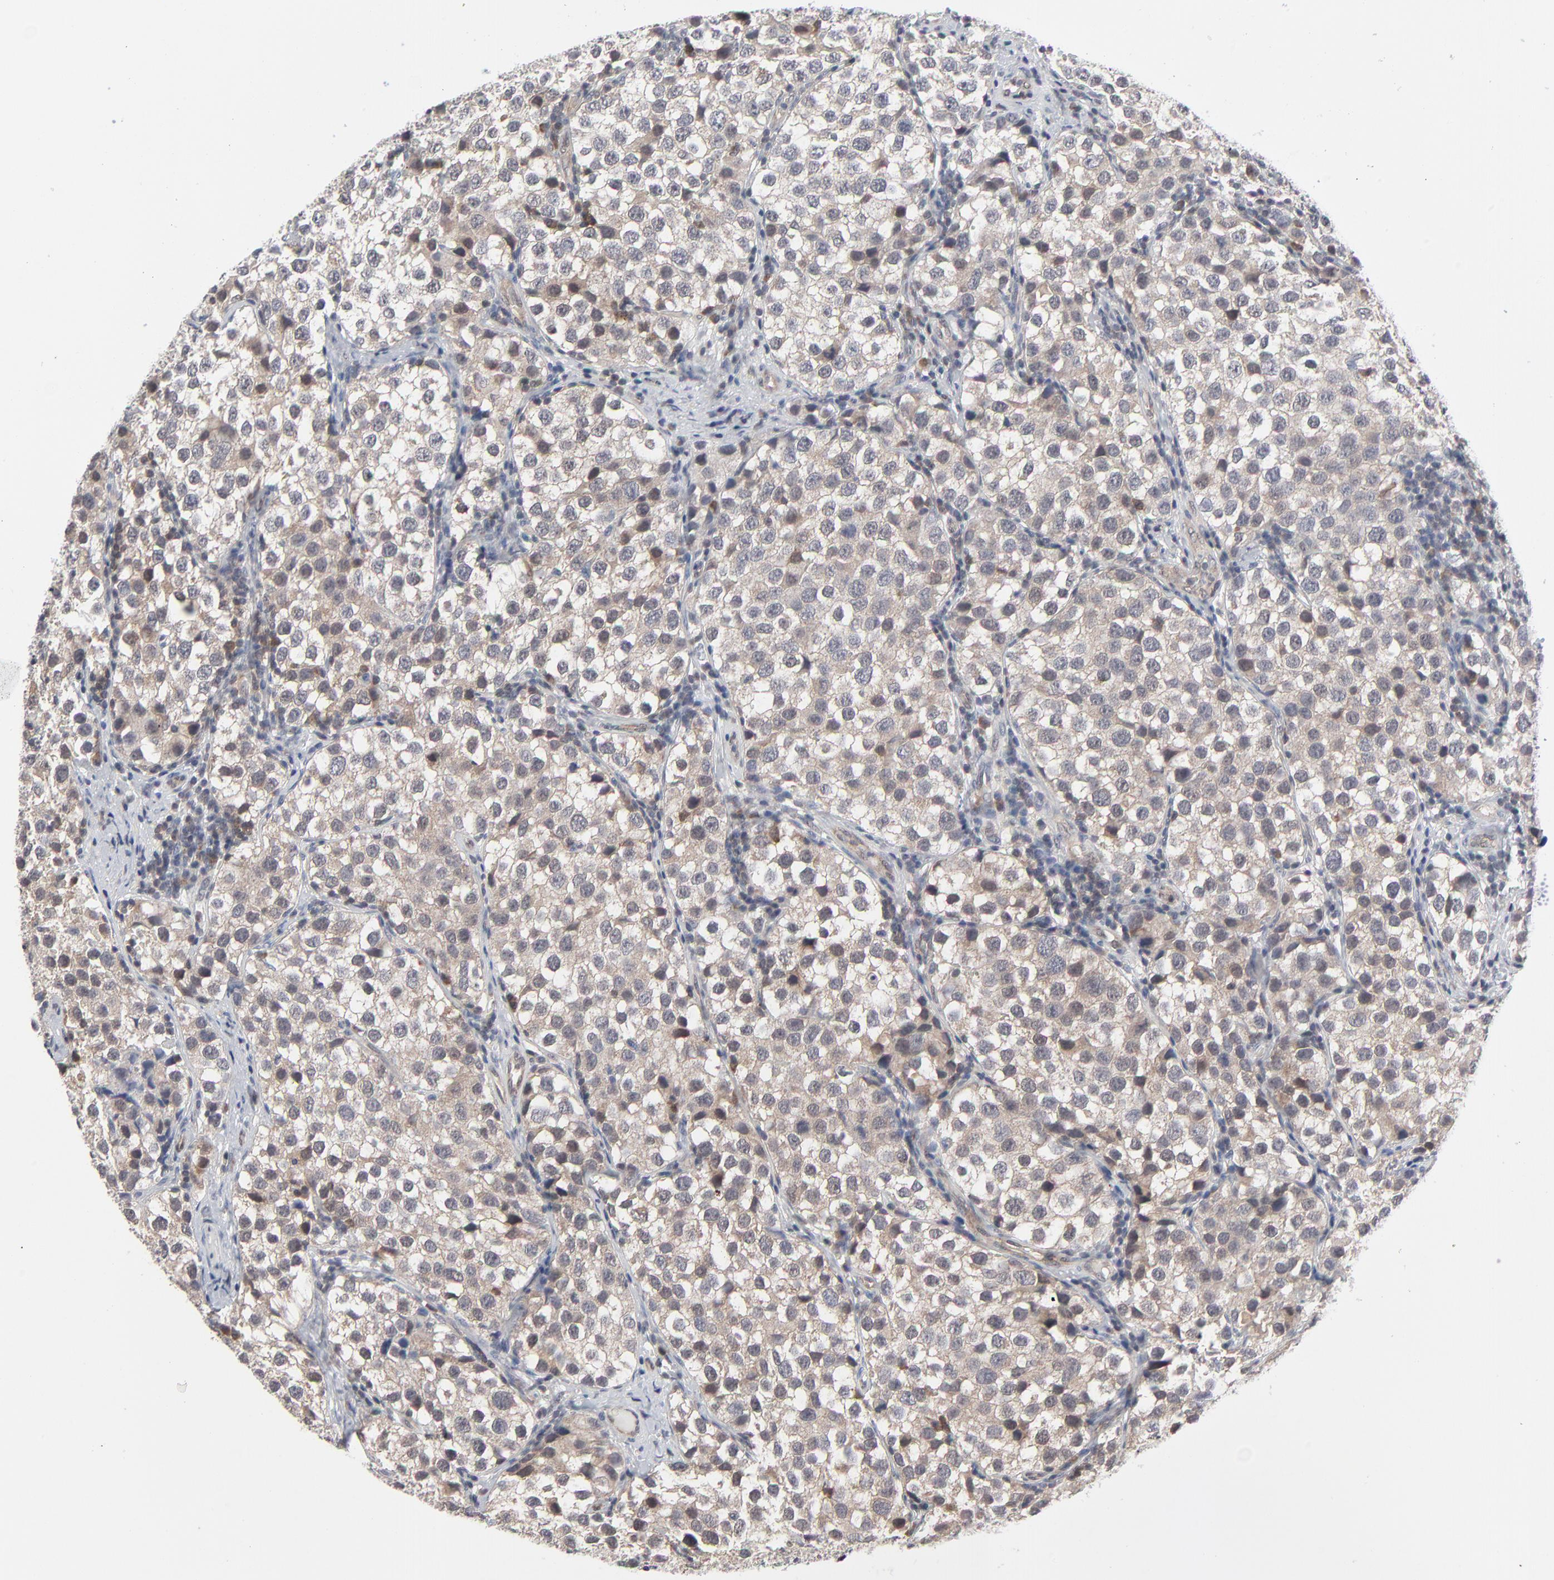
{"staining": {"intensity": "weak", "quantity": "25%-75%", "location": "cytoplasmic/membranous"}, "tissue": "testis cancer", "cell_type": "Tumor cells", "image_type": "cancer", "snomed": [{"axis": "morphology", "description": "Seminoma, NOS"}, {"axis": "topography", "description": "Testis"}], "caption": "A brown stain shows weak cytoplasmic/membranous expression of a protein in human testis seminoma tumor cells. The staining is performed using DAB (3,3'-diaminobenzidine) brown chromogen to label protein expression. The nuclei are counter-stained blue using hematoxylin.", "gene": "RPS6KB1", "patient": {"sex": "male", "age": 39}}